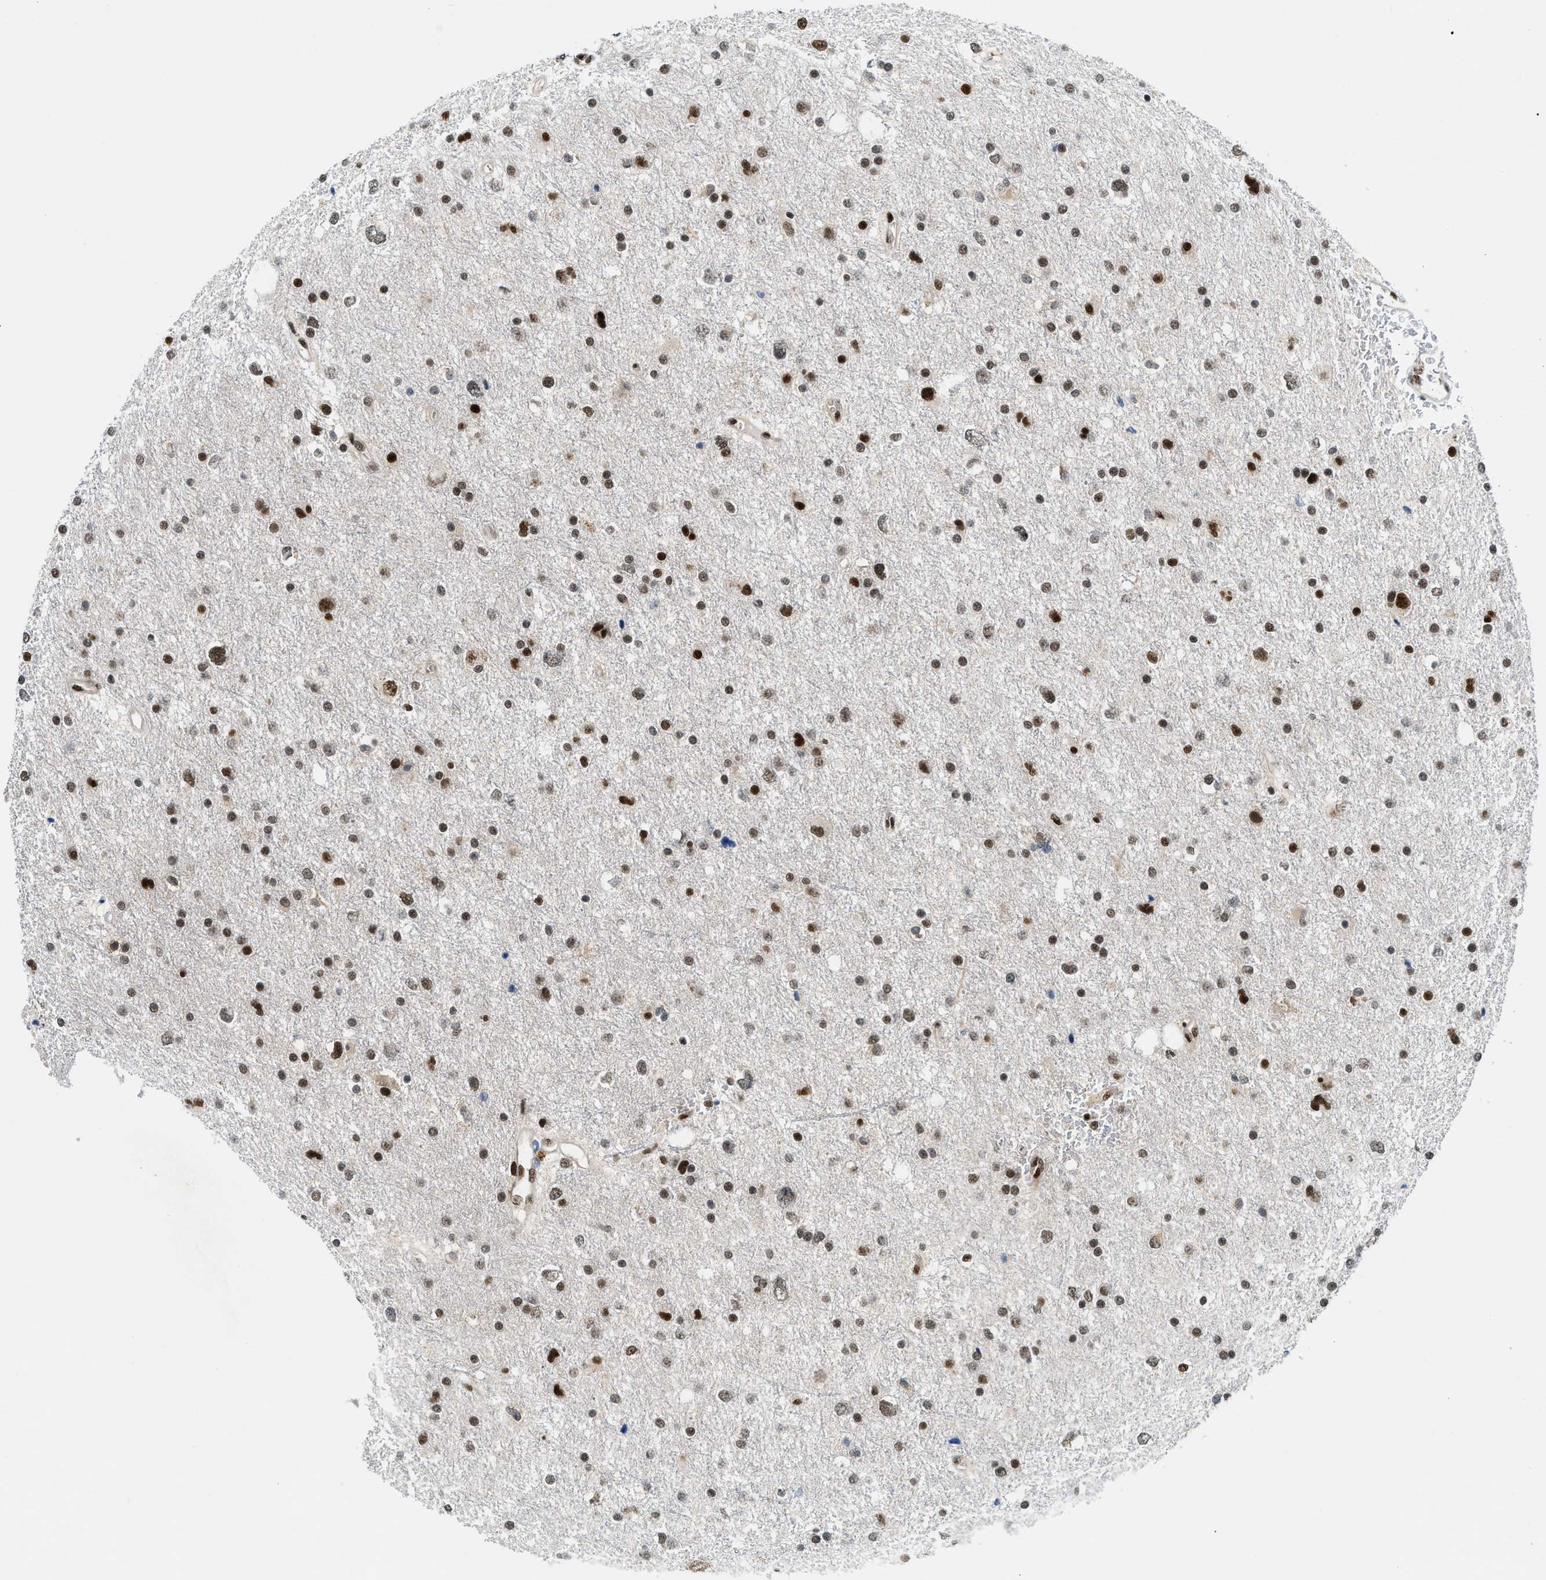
{"staining": {"intensity": "strong", "quantity": ">75%", "location": "nuclear"}, "tissue": "glioma", "cell_type": "Tumor cells", "image_type": "cancer", "snomed": [{"axis": "morphology", "description": "Glioma, malignant, Low grade"}, {"axis": "topography", "description": "Brain"}], "caption": "Protein expression by immunohistochemistry exhibits strong nuclear expression in approximately >75% of tumor cells in glioma.", "gene": "NCOA1", "patient": {"sex": "female", "age": 37}}